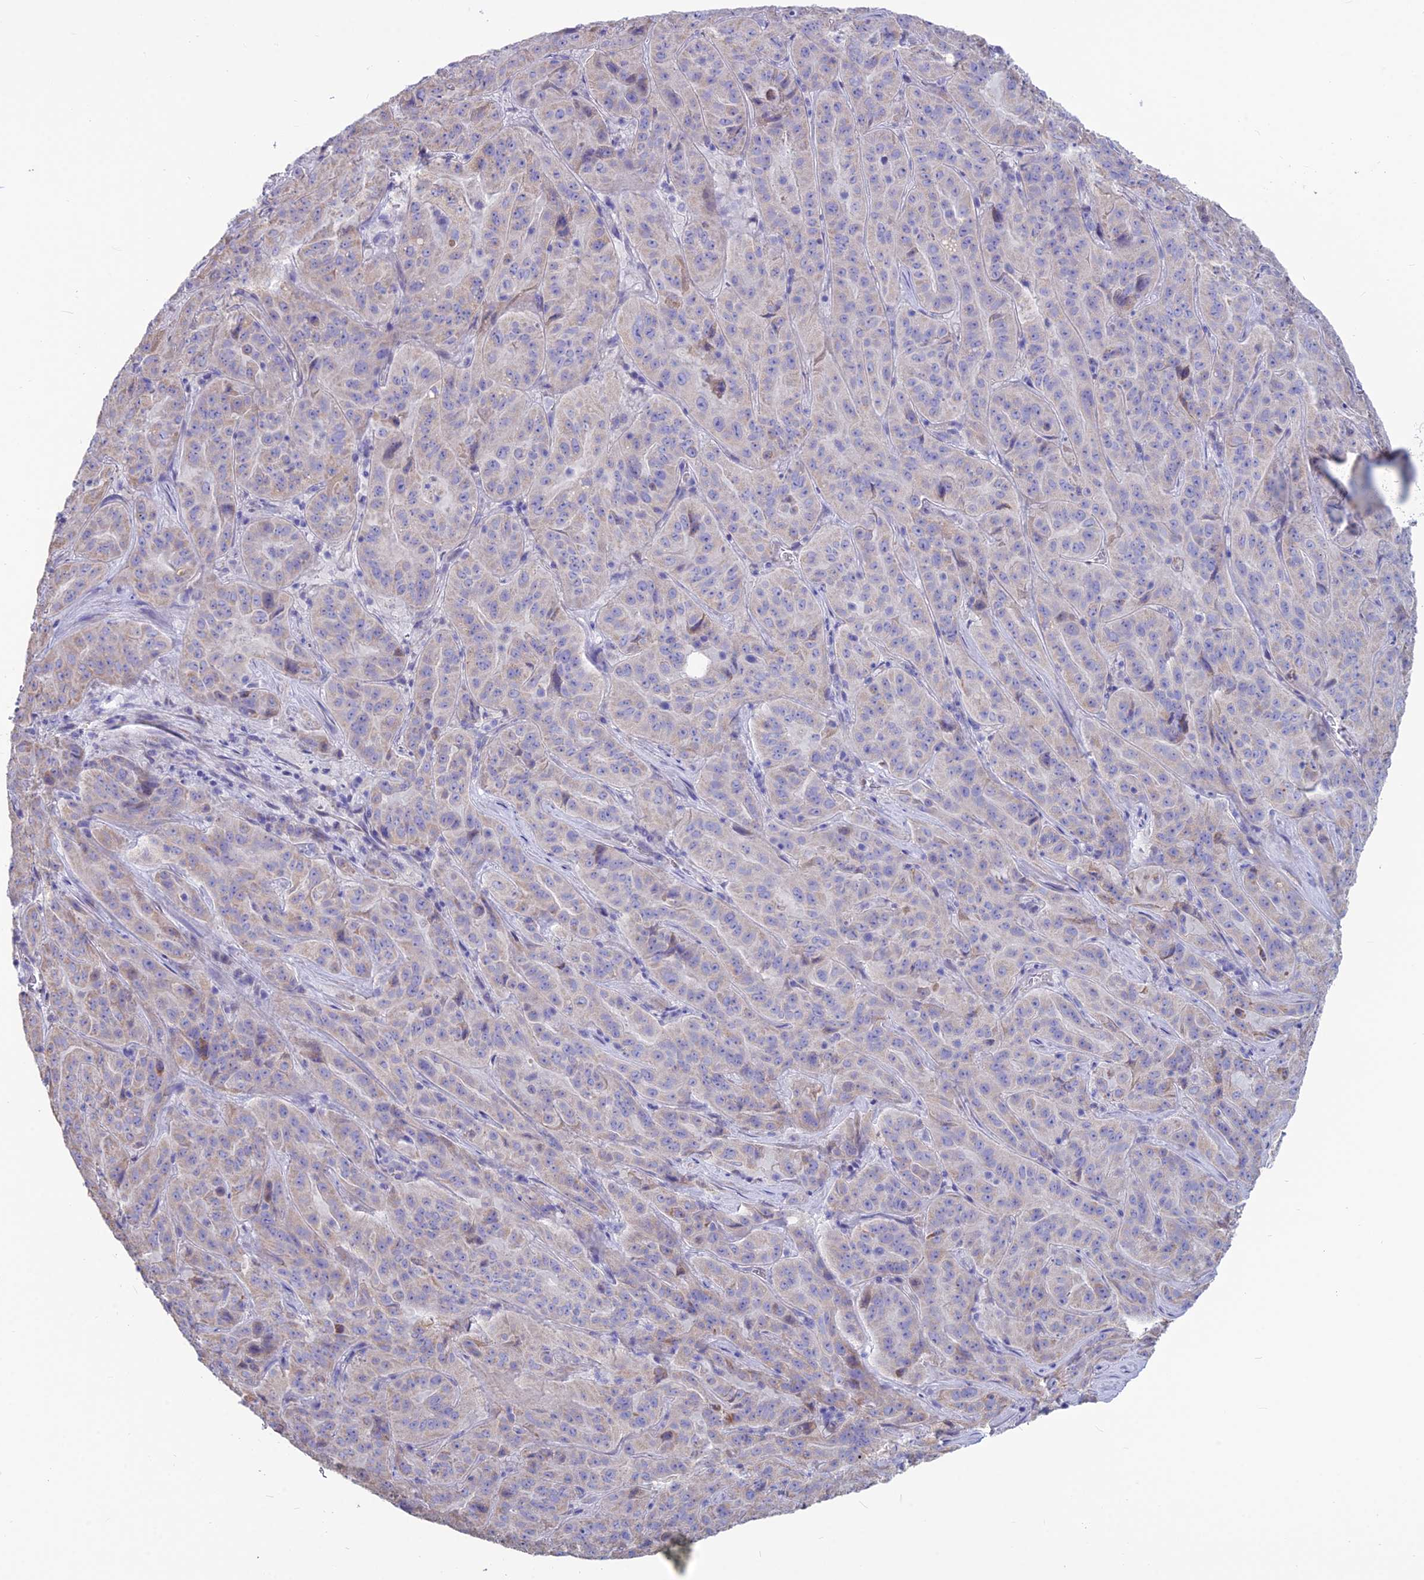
{"staining": {"intensity": "weak", "quantity": "25%-75%", "location": "cytoplasmic/membranous"}, "tissue": "pancreatic cancer", "cell_type": "Tumor cells", "image_type": "cancer", "snomed": [{"axis": "morphology", "description": "Adenocarcinoma, NOS"}, {"axis": "topography", "description": "Pancreas"}], "caption": "Pancreatic cancer stained with immunohistochemistry (IHC) shows weak cytoplasmic/membranous staining in approximately 25%-75% of tumor cells. (DAB (3,3'-diaminobenzidine) IHC with brightfield microscopy, high magnification).", "gene": "BHMT2", "patient": {"sex": "male", "age": 63}}